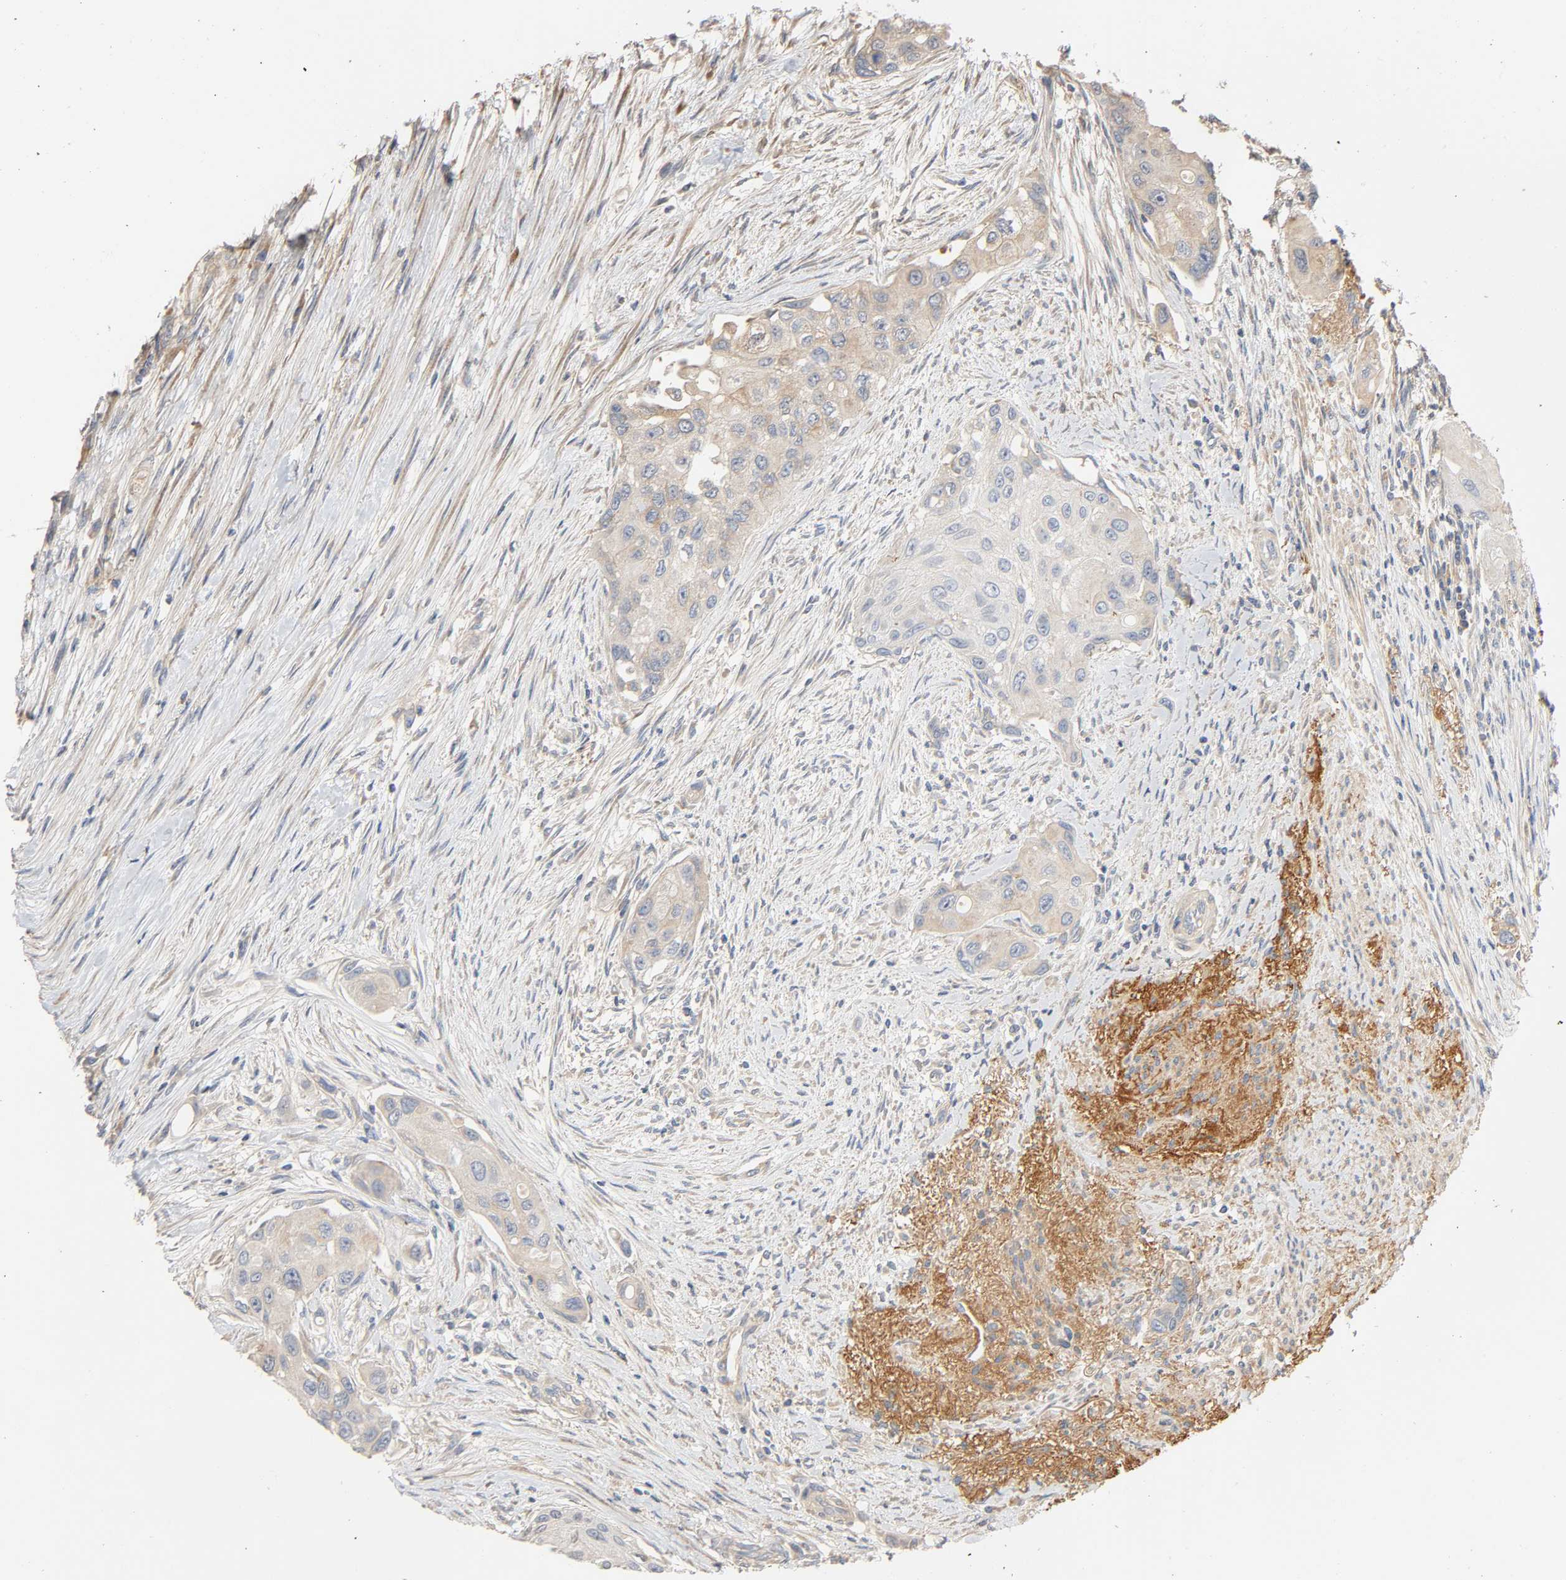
{"staining": {"intensity": "weak", "quantity": "<25%", "location": "cytoplasmic/membranous"}, "tissue": "urothelial cancer", "cell_type": "Tumor cells", "image_type": "cancer", "snomed": [{"axis": "morphology", "description": "Urothelial carcinoma, High grade"}, {"axis": "topography", "description": "Urinary bladder"}], "caption": "Tumor cells are negative for protein expression in human urothelial carcinoma (high-grade).", "gene": "SGSM1", "patient": {"sex": "female", "age": 56}}